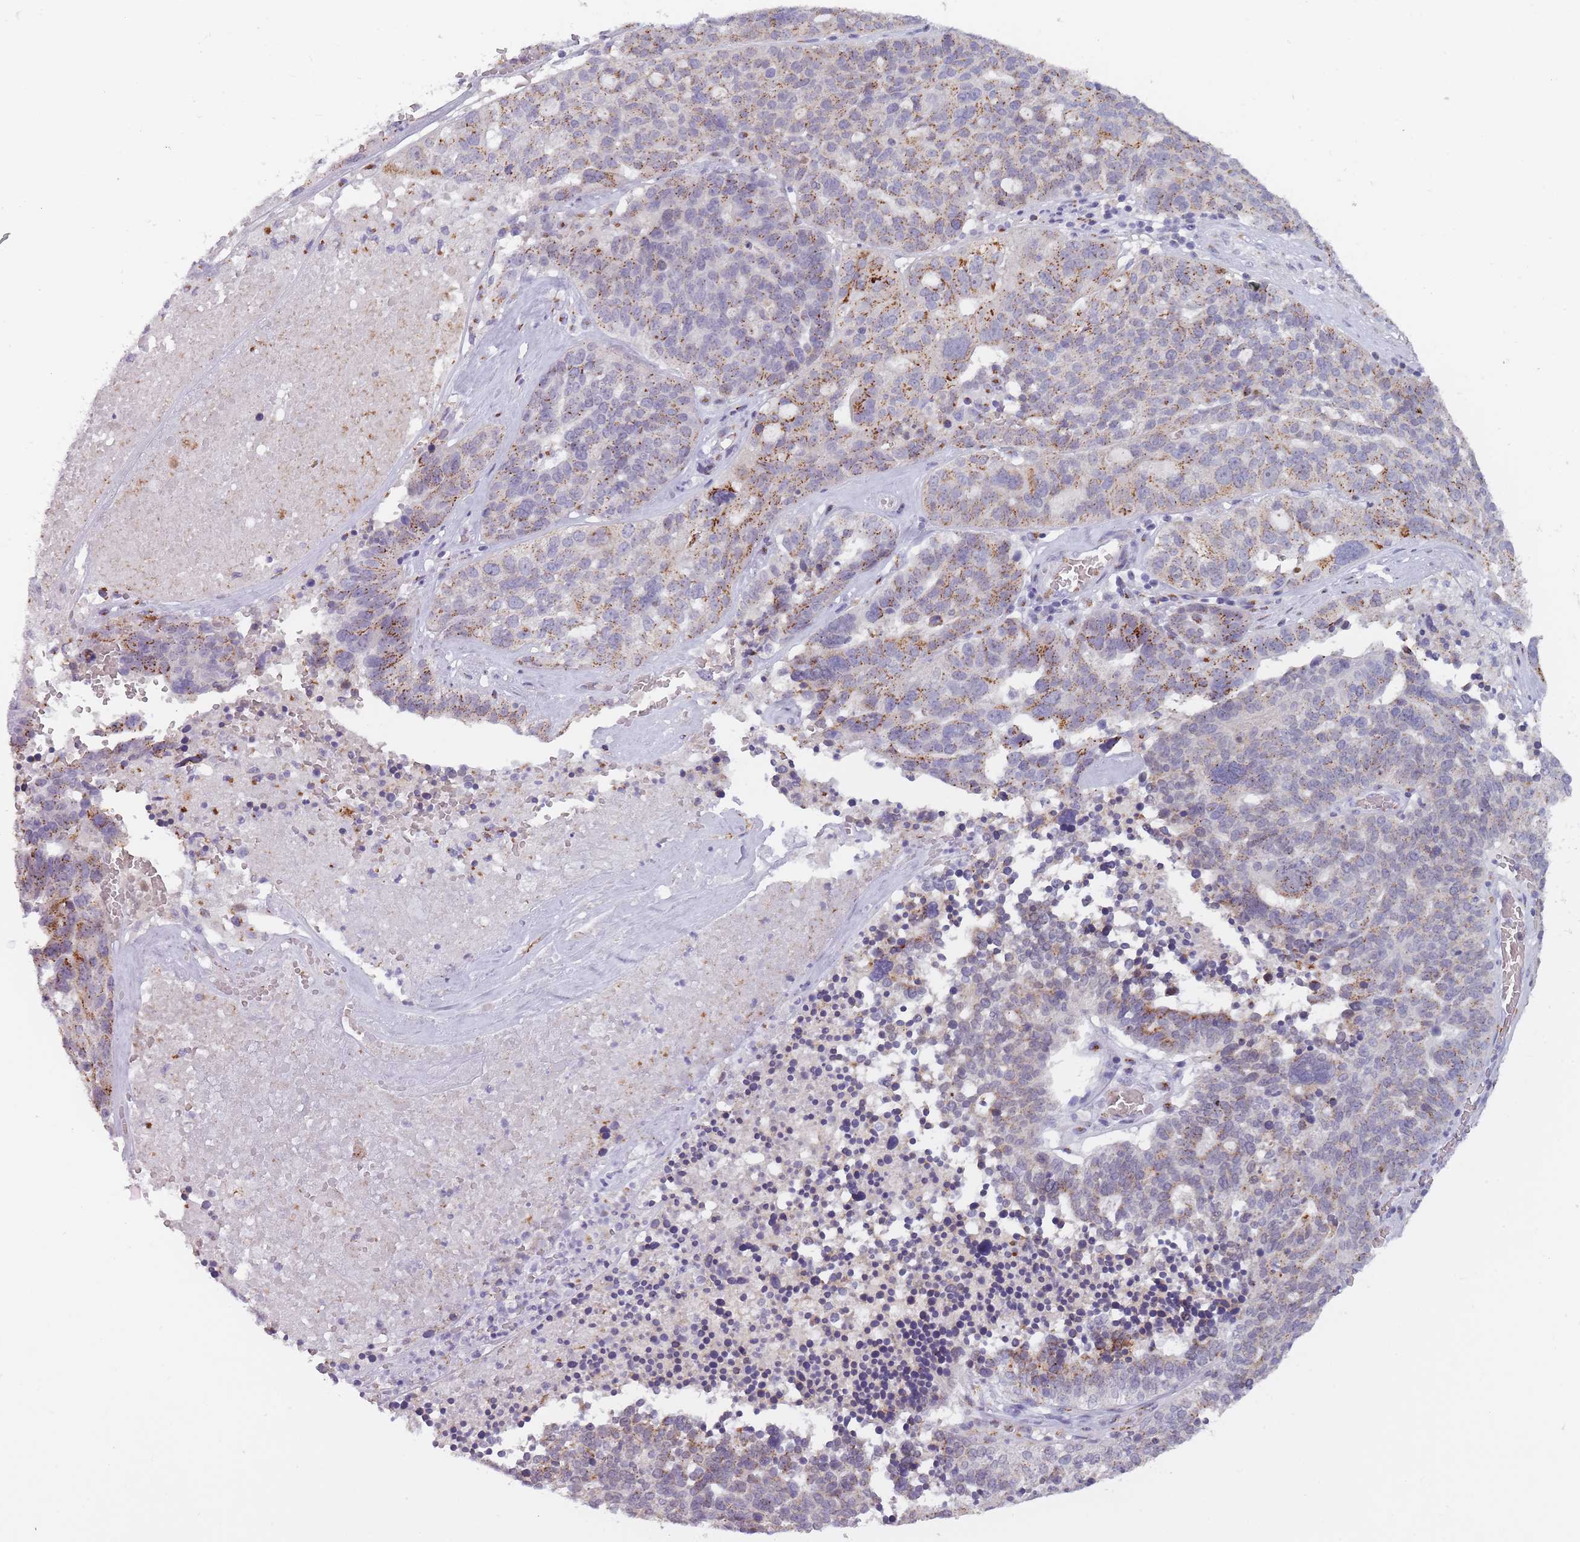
{"staining": {"intensity": "moderate", "quantity": "25%-75%", "location": "cytoplasmic/membranous"}, "tissue": "ovarian cancer", "cell_type": "Tumor cells", "image_type": "cancer", "snomed": [{"axis": "morphology", "description": "Cystadenocarcinoma, serous, NOS"}, {"axis": "topography", "description": "Ovary"}], "caption": "DAB (3,3'-diaminobenzidine) immunohistochemical staining of human ovarian cancer (serous cystadenocarcinoma) displays moderate cytoplasmic/membranous protein expression in about 25%-75% of tumor cells. The protein is stained brown, and the nuclei are stained in blue (DAB (3,3'-diaminobenzidine) IHC with brightfield microscopy, high magnification).", "gene": "MAN1B1", "patient": {"sex": "female", "age": 59}}